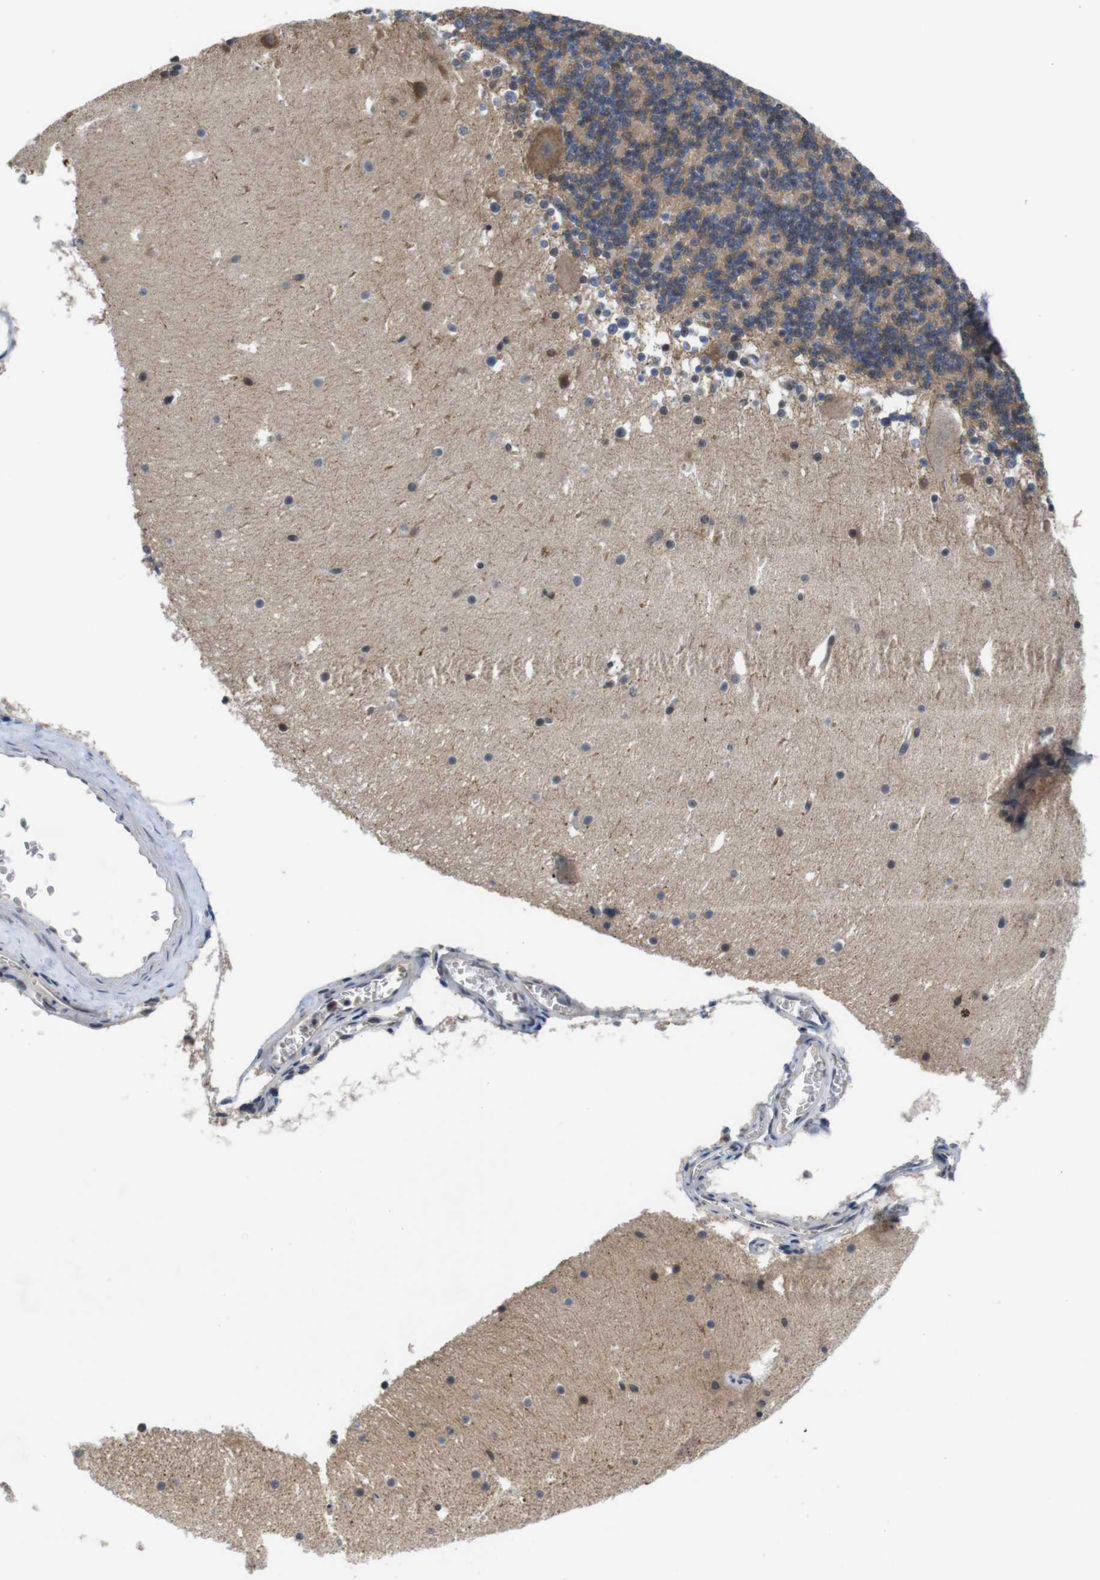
{"staining": {"intensity": "weak", "quantity": ">75%", "location": "cytoplasmic/membranous"}, "tissue": "cerebellum", "cell_type": "Cells in granular layer", "image_type": "normal", "snomed": [{"axis": "morphology", "description": "Normal tissue, NOS"}, {"axis": "topography", "description": "Cerebellum"}], "caption": "The immunohistochemical stain highlights weak cytoplasmic/membranous positivity in cells in granular layer of unremarkable cerebellum. Using DAB (3,3'-diaminobenzidine) (brown) and hematoxylin (blue) stains, captured at high magnification using brightfield microscopy.", "gene": "FADD", "patient": {"sex": "male", "age": 45}}